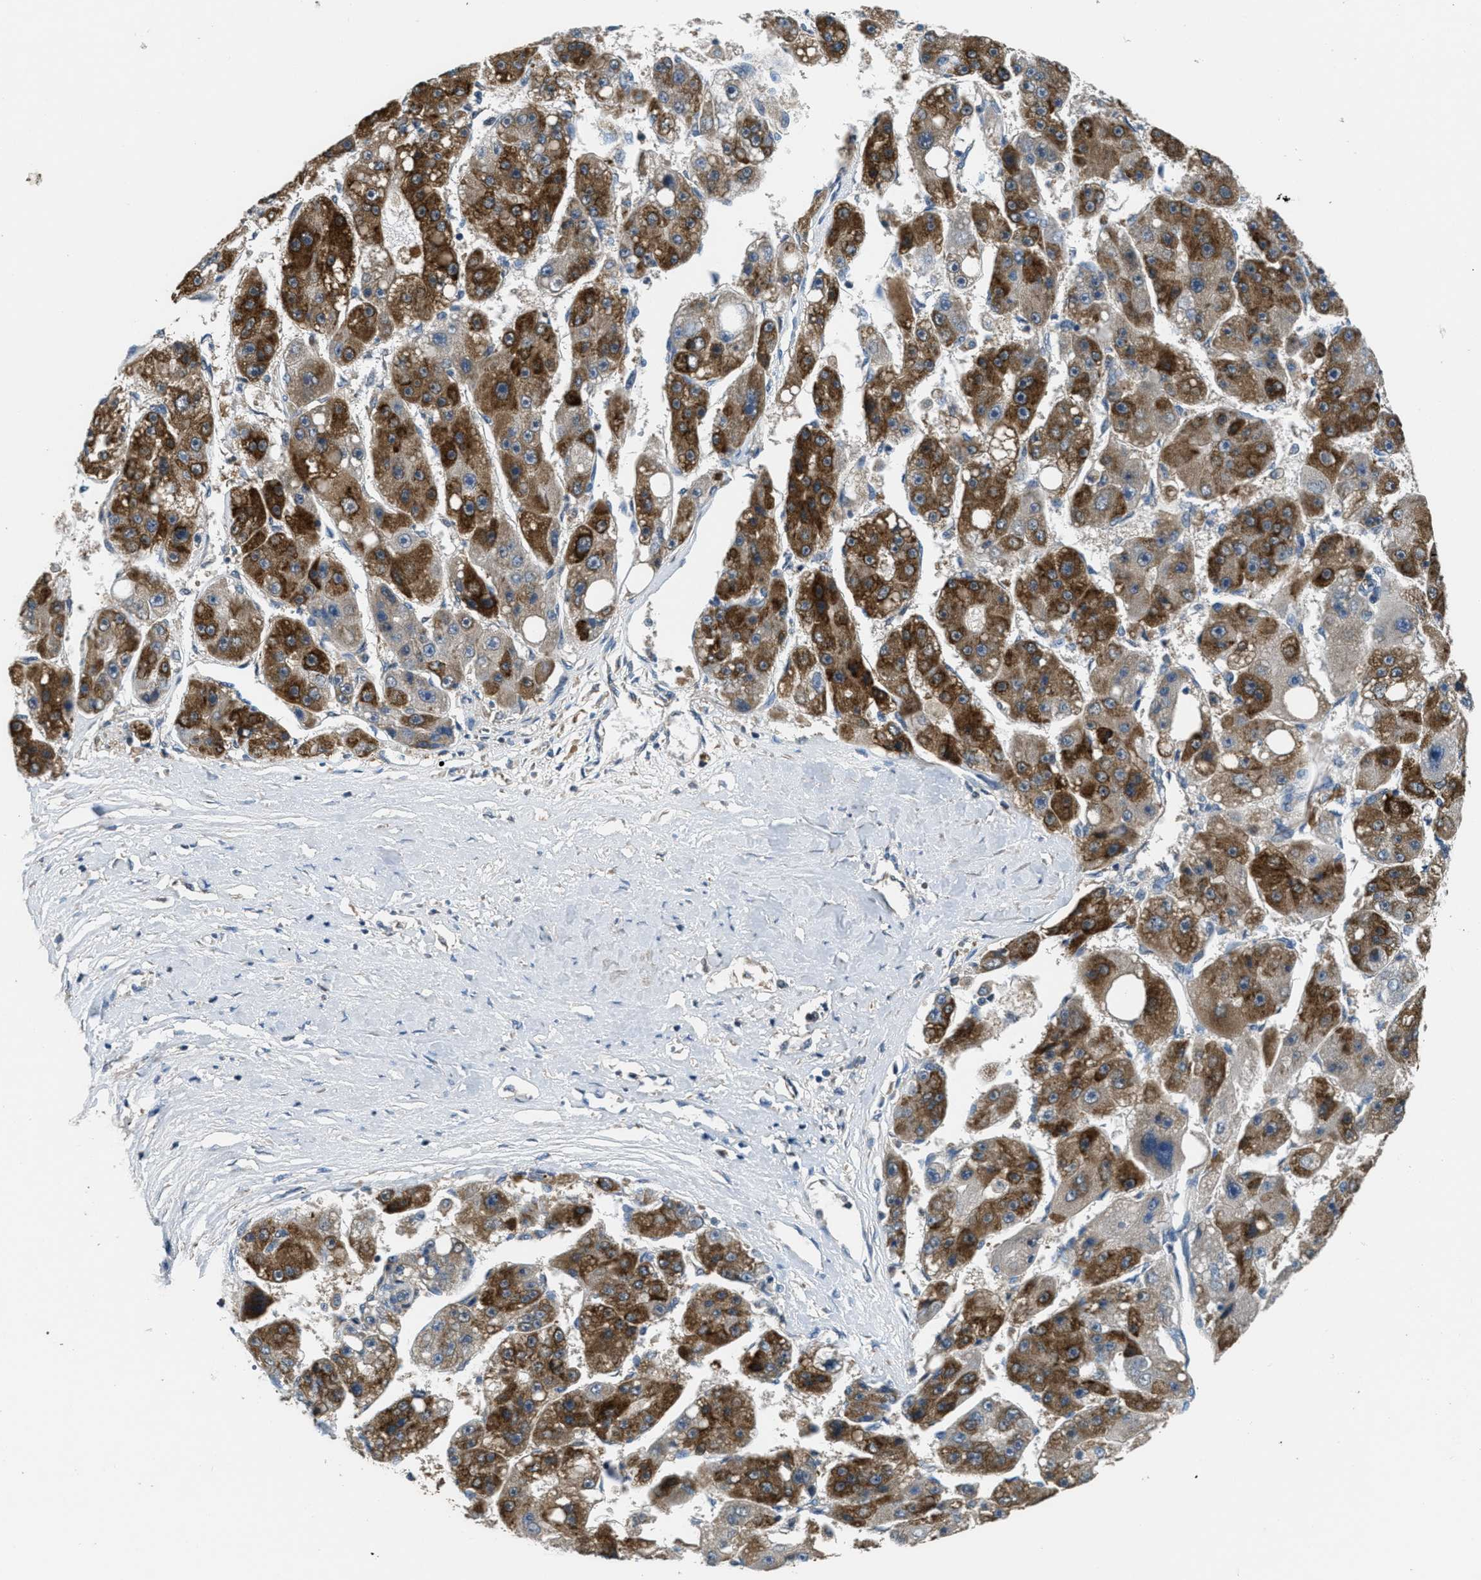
{"staining": {"intensity": "strong", "quantity": ">75%", "location": "cytoplasmic/membranous"}, "tissue": "liver cancer", "cell_type": "Tumor cells", "image_type": "cancer", "snomed": [{"axis": "morphology", "description": "Carcinoma, Hepatocellular, NOS"}, {"axis": "topography", "description": "Liver"}], "caption": "Brown immunohistochemical staining in liver hepatocellular carcinoma displays strong cytoplasmic/membranous positivity in approximately >75% of tumor cells.", "gene": "NAT1", "patient": {"sex": "female", "age": 61}}